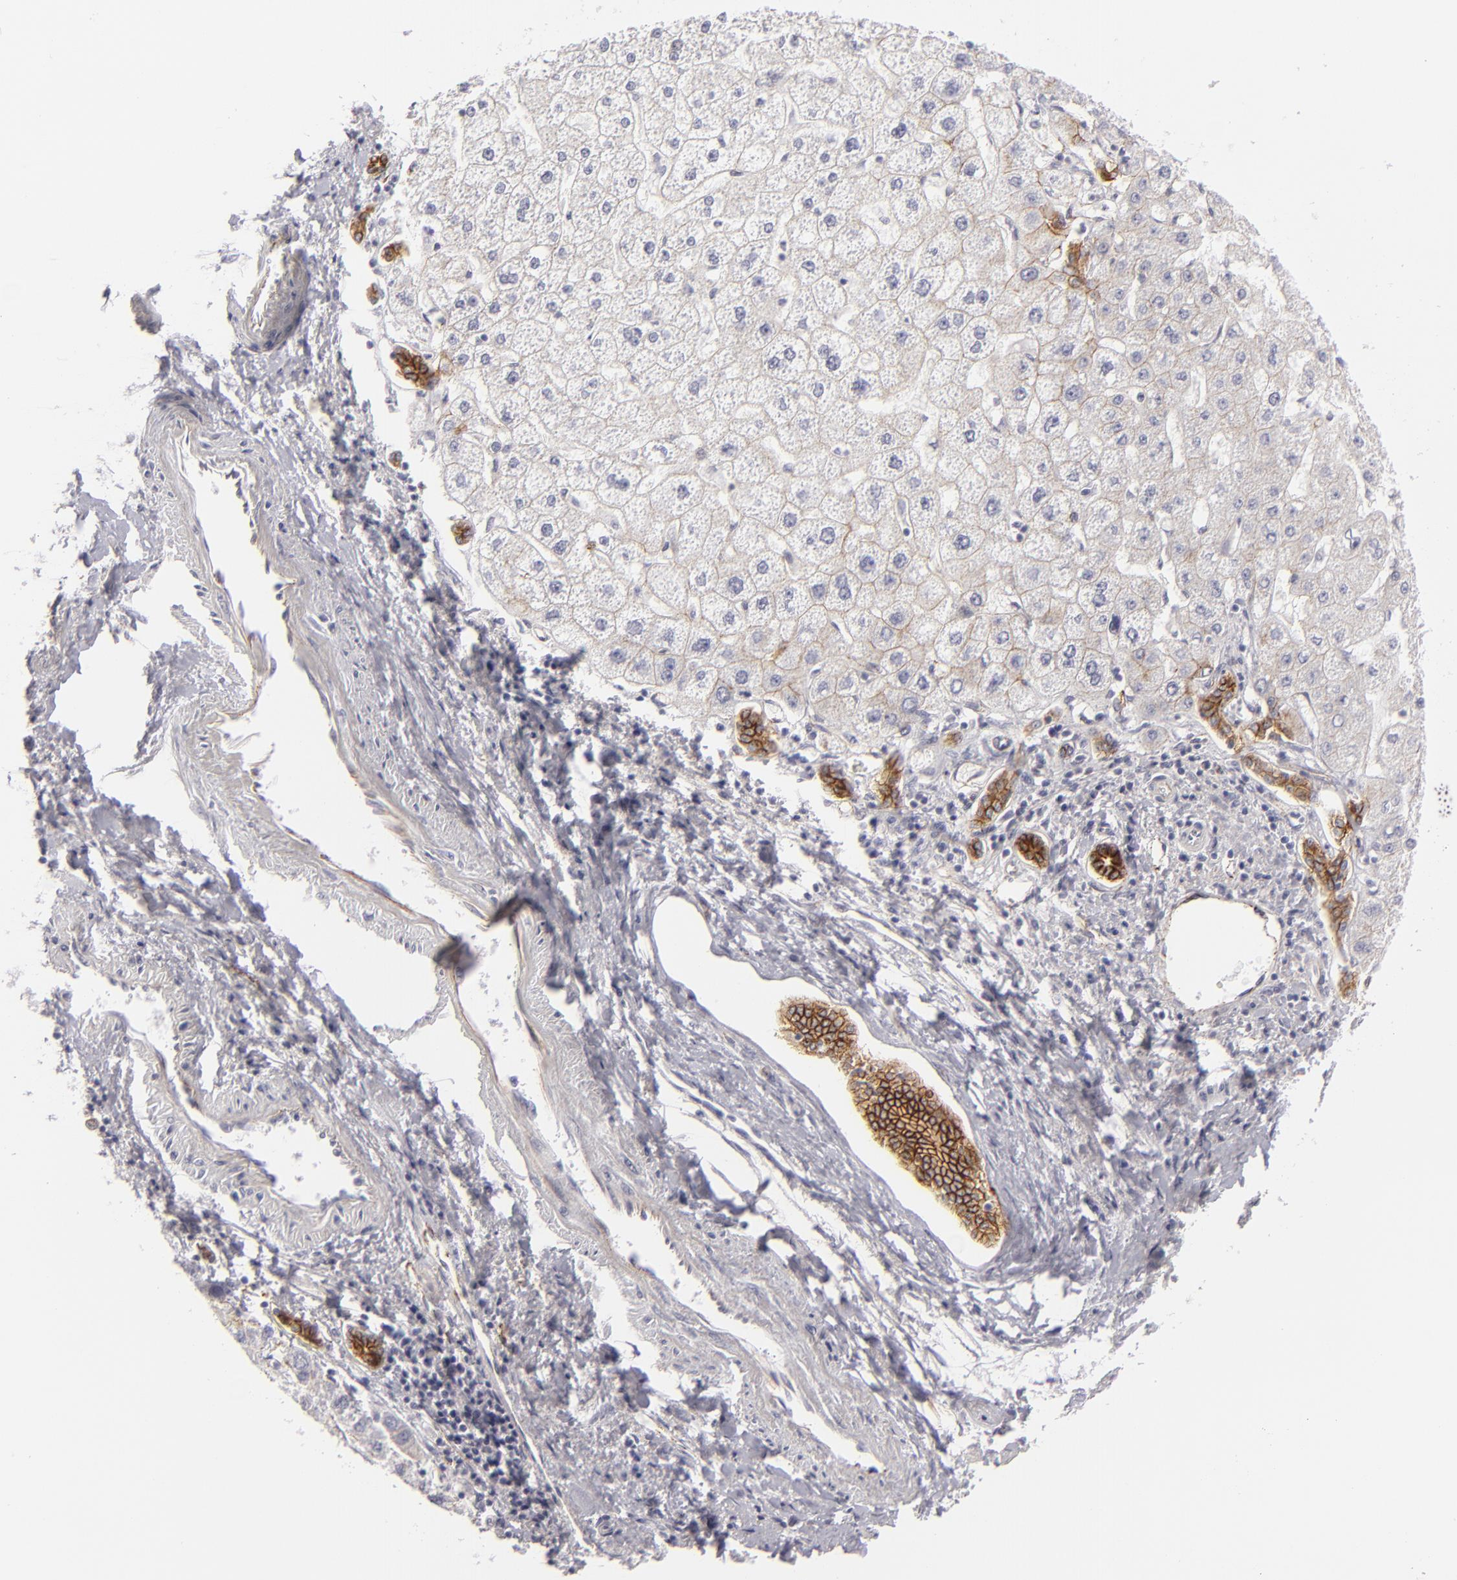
{"staining": {"intensity": "weak", "quantity": "<25%", "location": "cytoplasmic/membranous"}, "tissue": "liver cancer", "cell_type": "Tumor cells", "image_type": "cancer", "snomed": [{"axis": "morphology", "description": "Carcinoma, Hepatocellular, NOS"}, {"axis": "topography", "description": "Liver"}], "caption": "This is an IHC histopathology image of hepatocellular carcinoma (liver). There is no expression in tumor cells.", "gene": "JUP", "patient": {"sex": "female", "age": 85}}